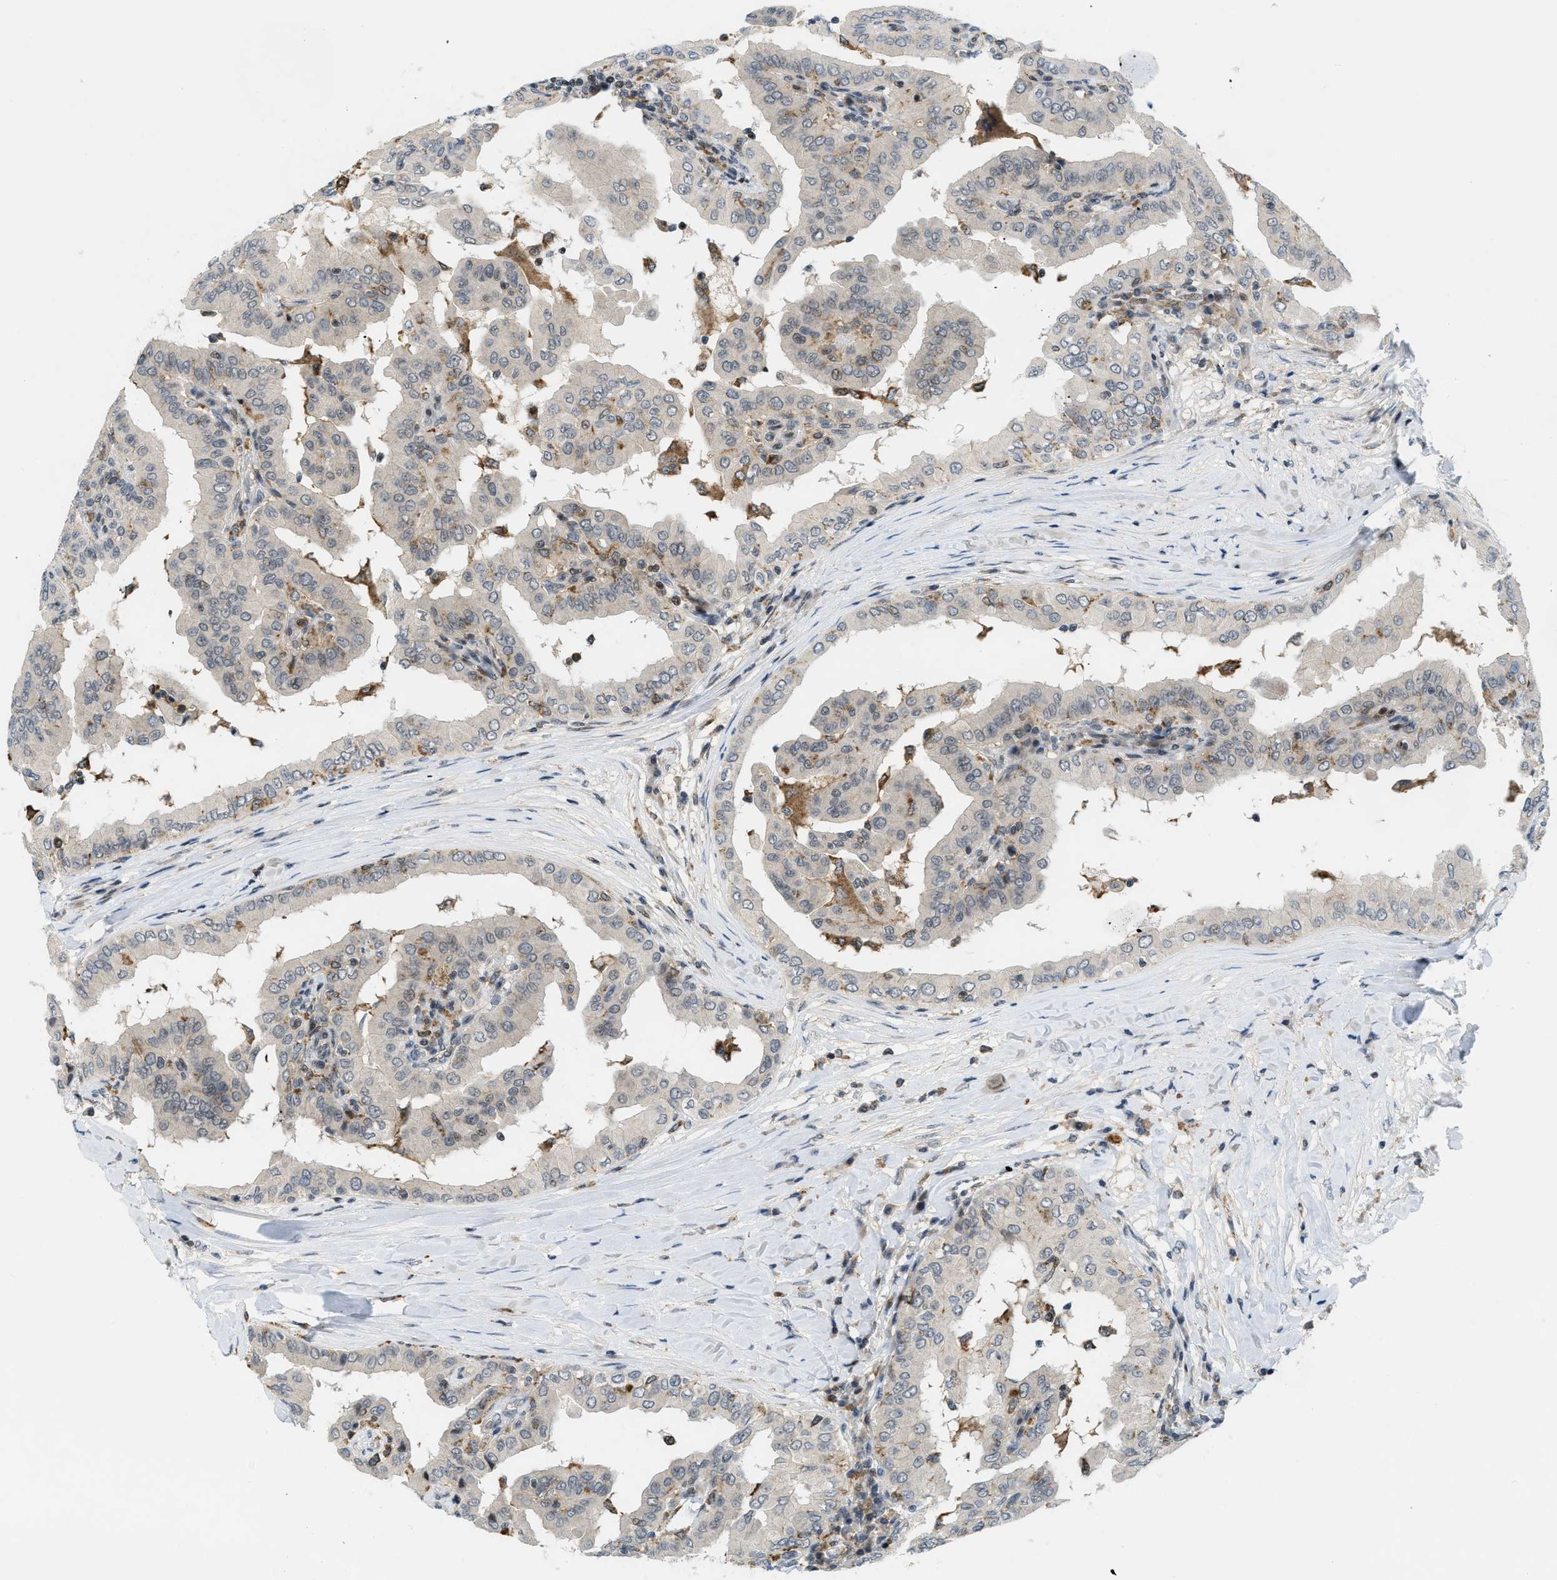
{"staining": {"intensity": "weak", "quantity": "<25%", "location": "nuclear"}, "tissue": "thyroid cancer", "cell_type": "Tumor cells", "image_type": "cancer", "snomed": [{"axis": "morphology", "description": "Papillary adenocarcinoma, NOS"}, {"axis": "topography", "description": "Thyroid gland"}], "caption": "The histopathology image exhibits no significant expression in tumor cells of thyroid cancer.", "gene": "ING1", "patient": {"sex": "male", "age": 33}}